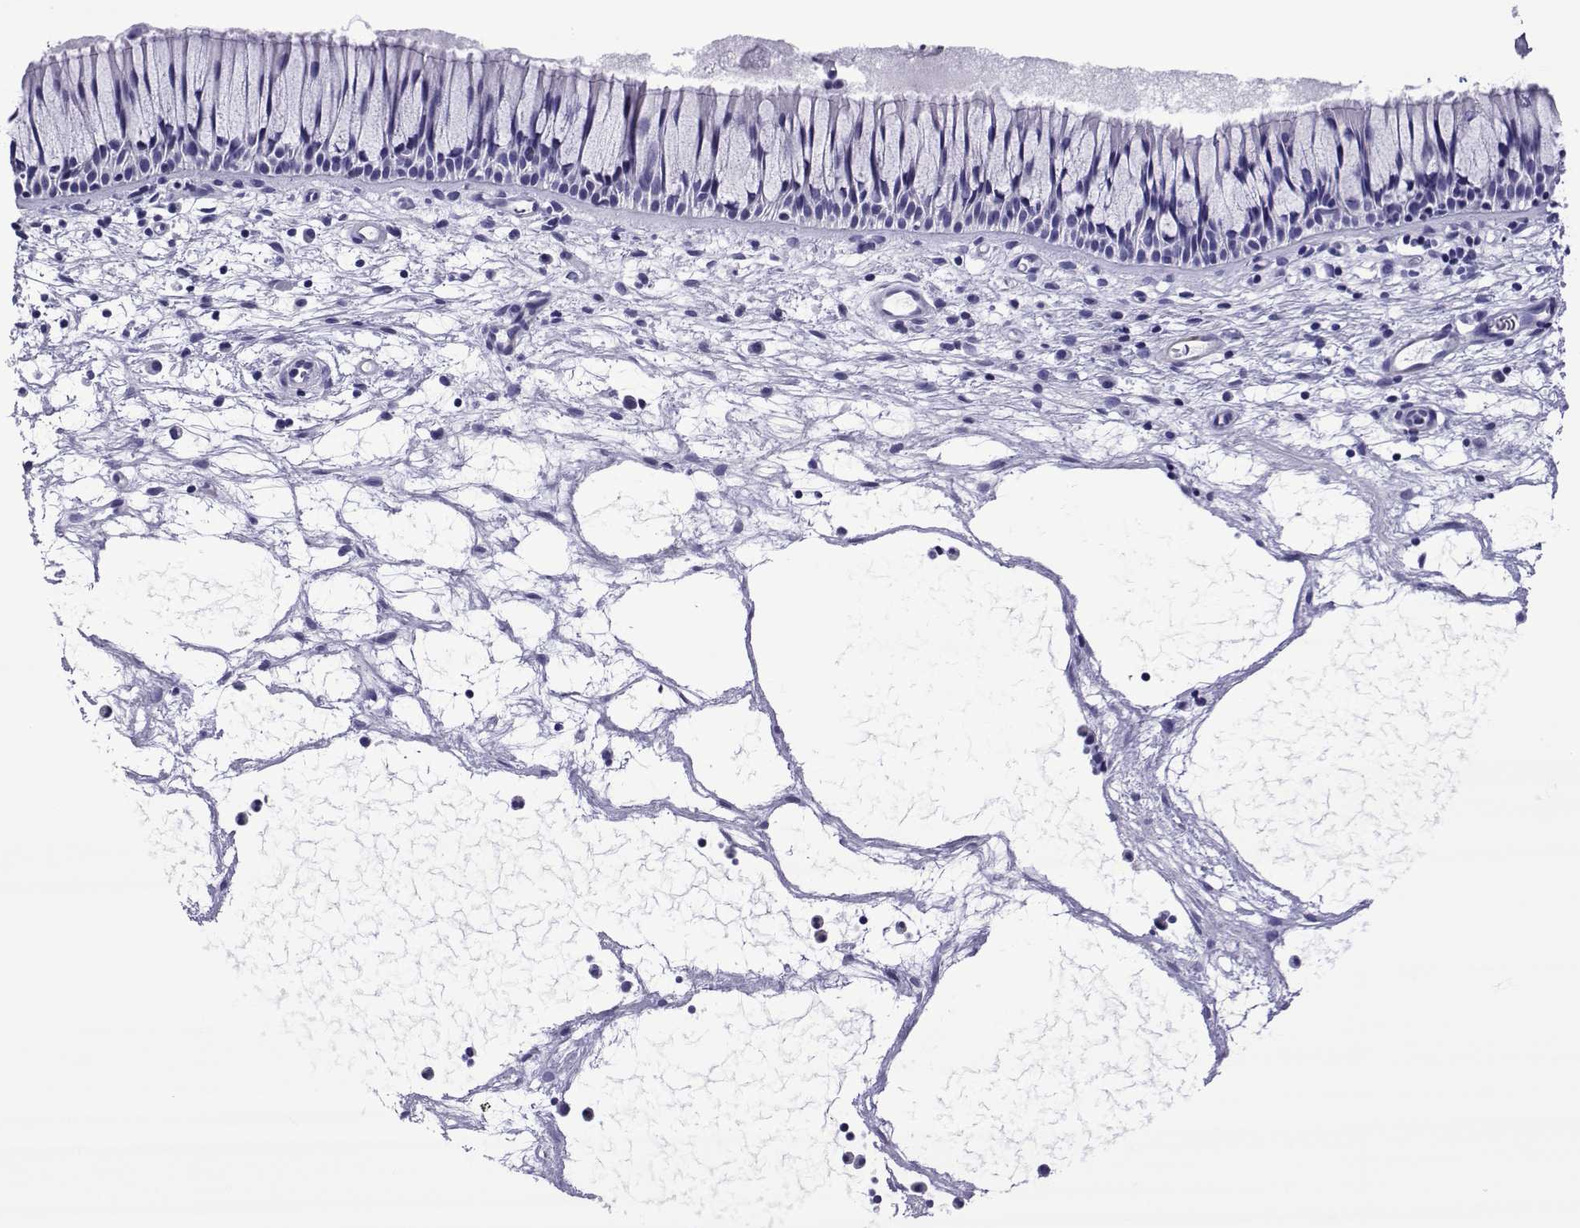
{"staining": {"intensity": "negative", "quantity": "none", "location": "none"}, "tissue": "nasopharynx", "cell_type": "Respiratory epithelial cells", "image_type": "normal", "snomed": [{"axis": "morphology", "description": "Normal tissue, NOS"}, {"axis": "topography", "description": "Nasopharynx"}], "caption": "IHC of normal nasopharynx exhibits no staining in respiratory epithelial cells. (IHC, brightfield microscopy, high magnification).", "gene": "SPANXA1", "patient": {"sex": "male", "age": 51}}